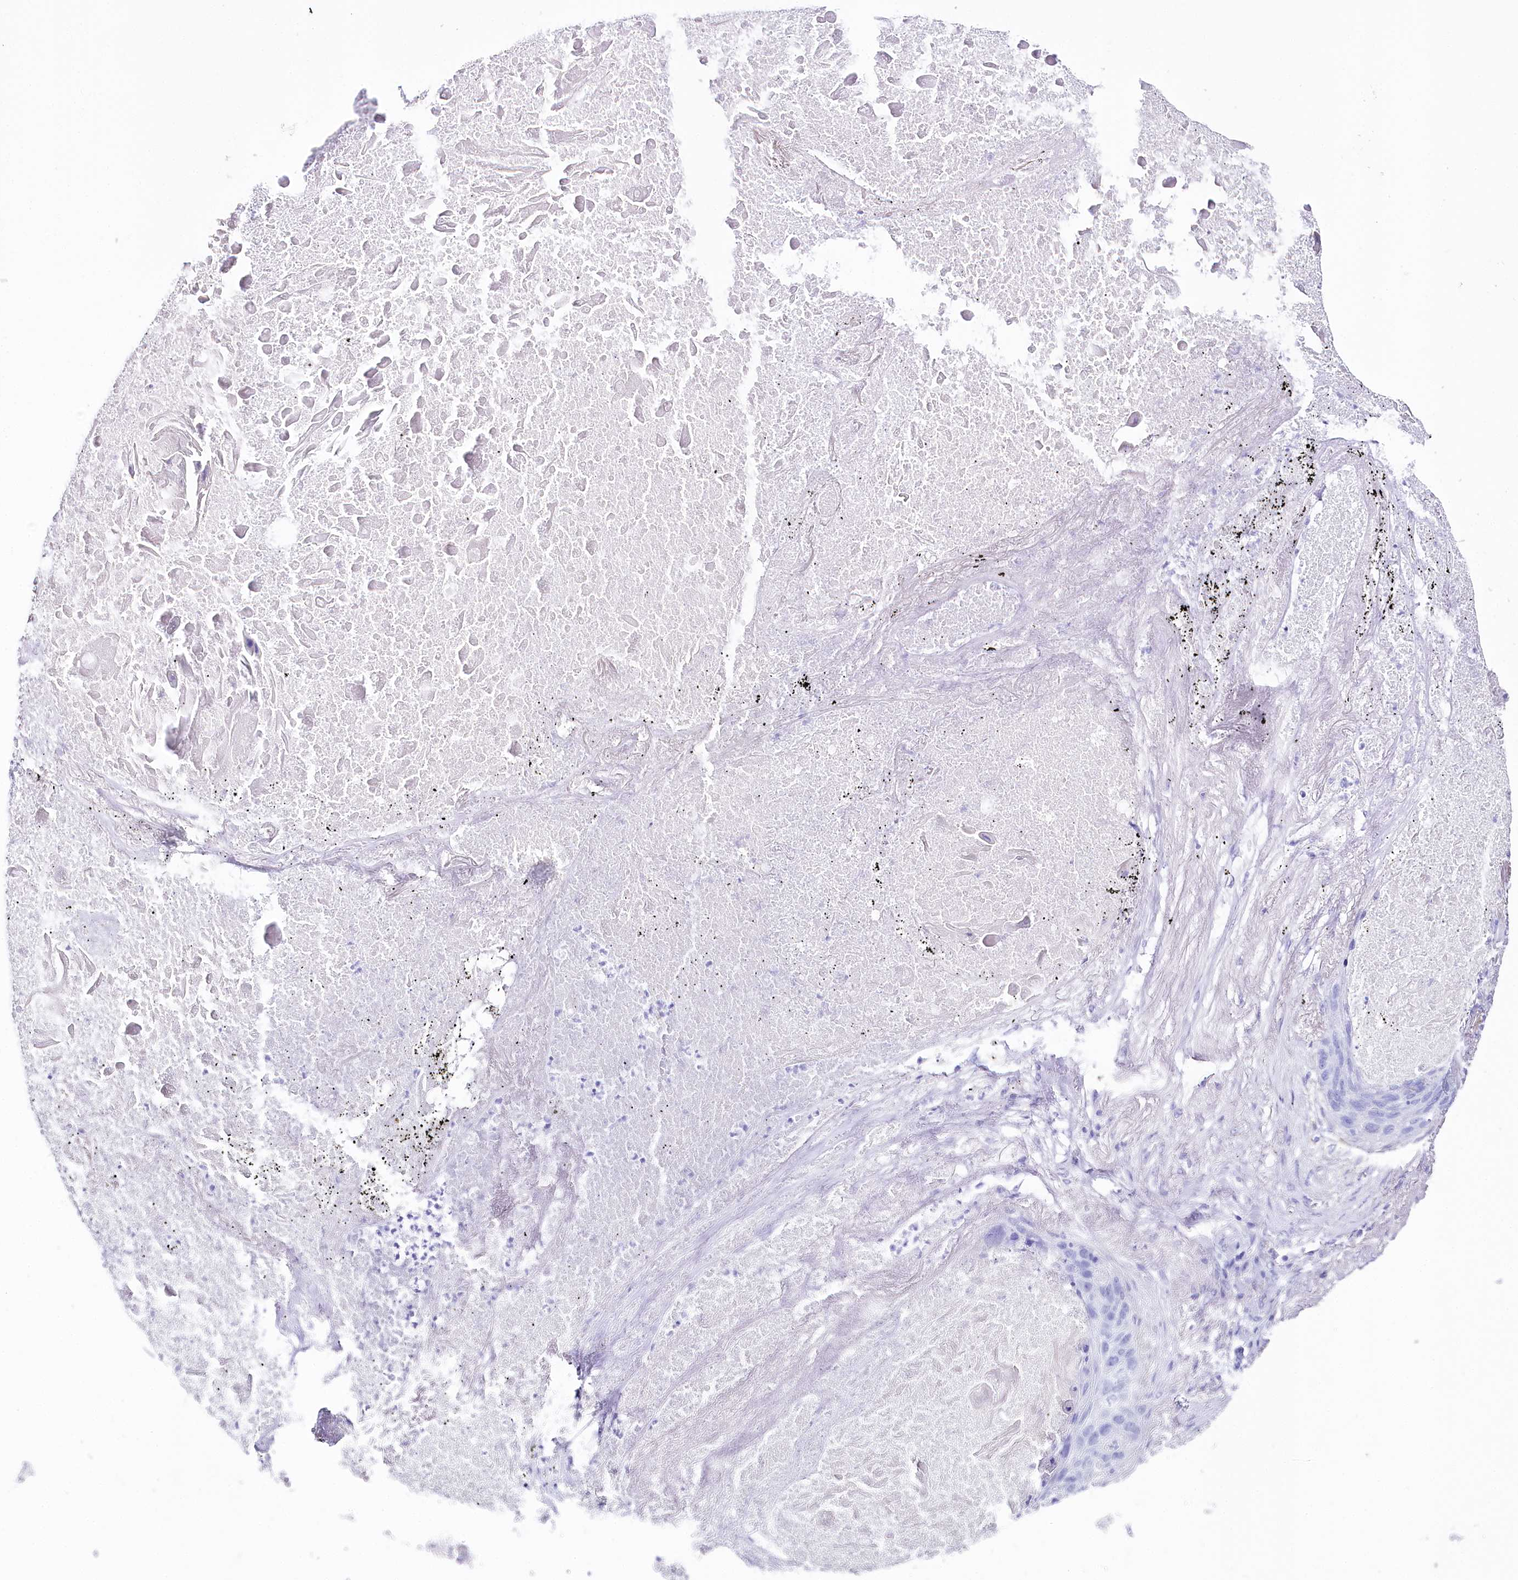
{"staining": {"intensity": "negative", "quantity": "none", "location": "none"}, "tissue": "lung cancer", "cell_type": "Tumor cells", "image_type": "cancer", "snomed": [{"axis": "morphology", "description": "Squamous cell carcinoma, NOS"}, {"axis": "topography", "description": "Lung"}], "caption": "This is an immunohistochemistry image of lung cancer (squamous cell carcinoma). There is no positivity in tumor cells.", "gene": "CSN3", "patient": {"sex": "female", "age": 63}}